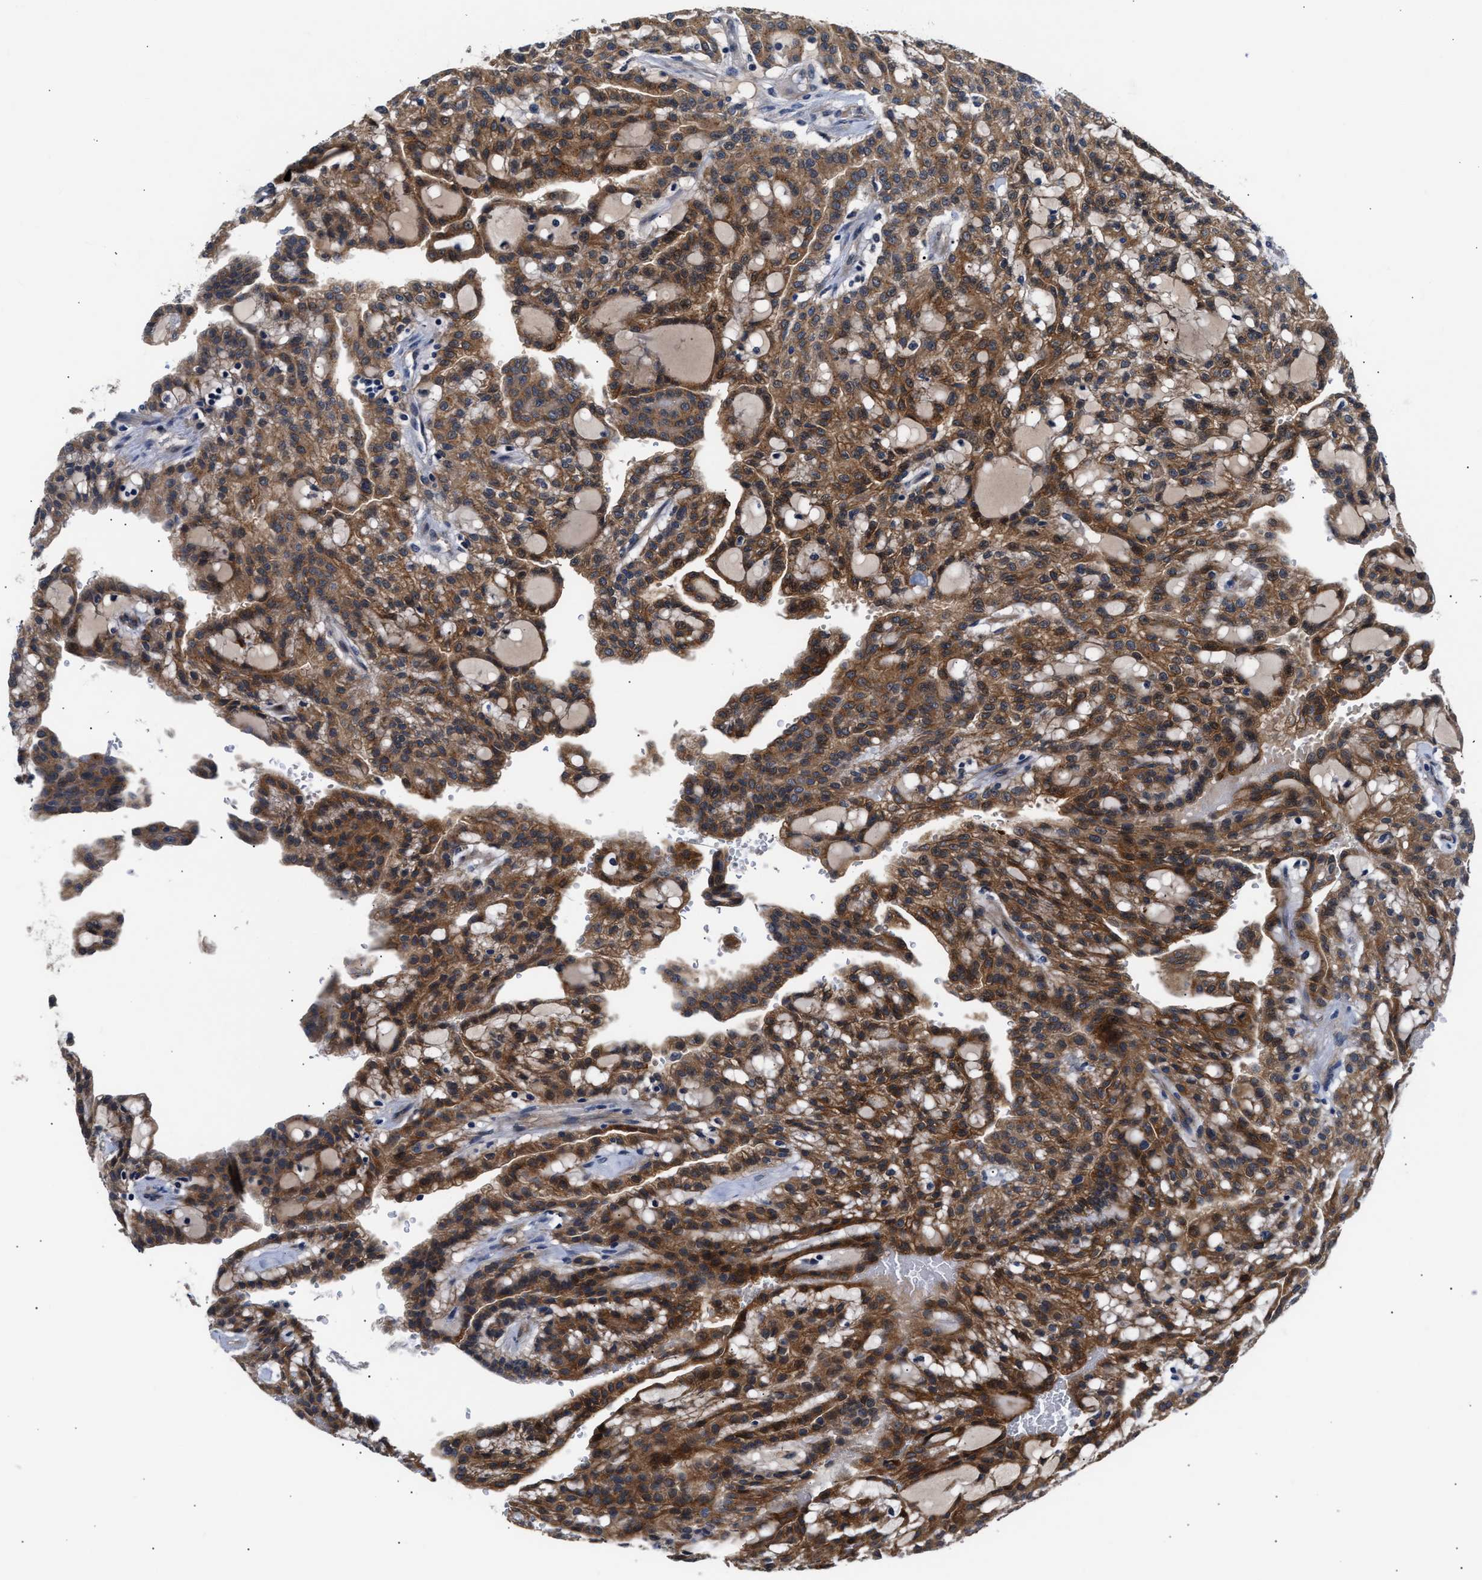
{"staining": {"intensity": "strong", "quantity": "25%-75%", "location": "cytoplasmic/membranous"}, "tissue": "renal cancer", "cell_type": "Tumor cells", "image_type": "cancer", "snomed": [{"axis": "morphology", "description": "Adenocarcinoma, NOS"}, {"axis": "topography", "description": "Kidney"}], "caption": "Brown immunohistochemical staining in adenocarcinoma (renal) displays strong cytoplasmic/membranous positivity in about 25%-75% of tumor cells.", "gene": "CCDC146", "patient": {"sex": "male", "age": 63}}